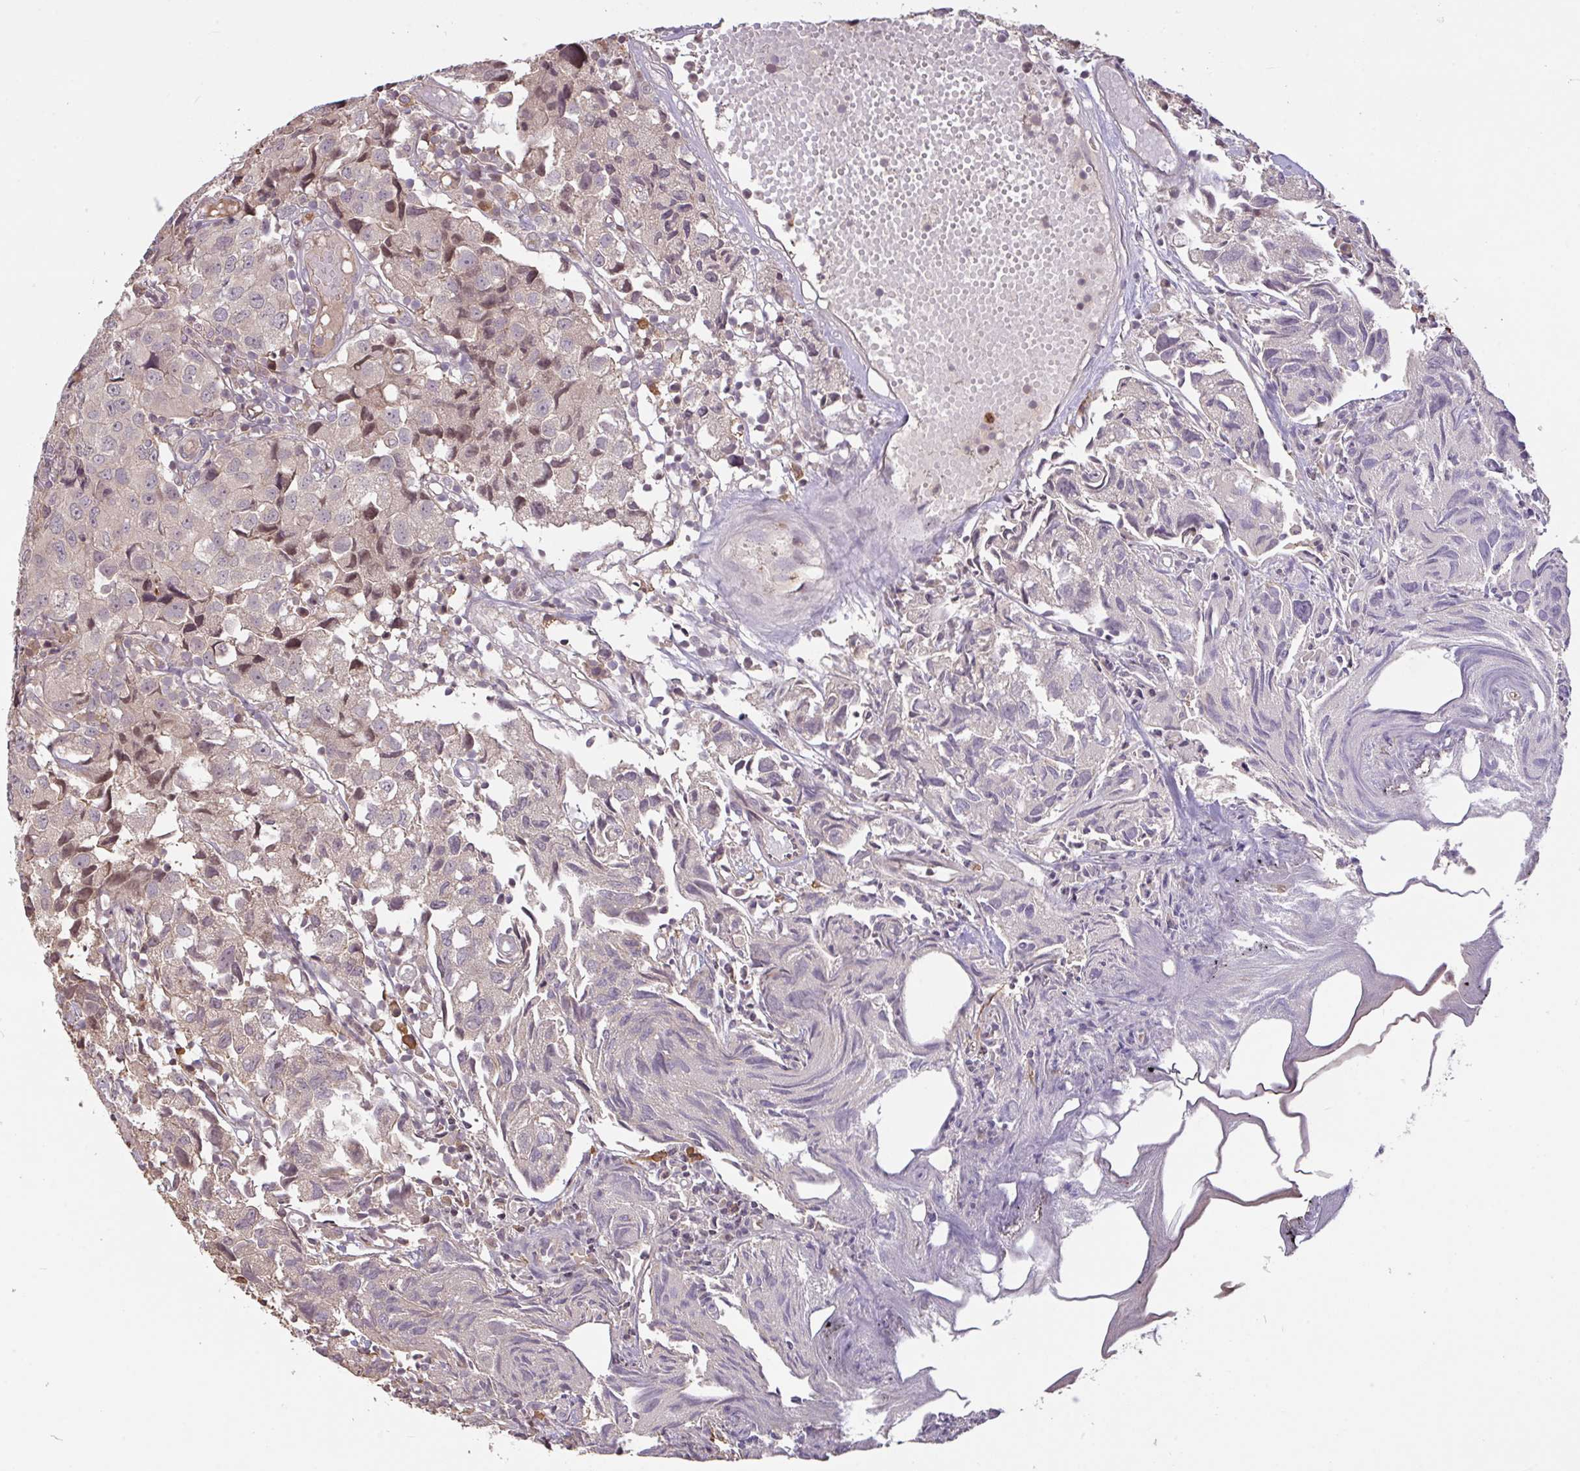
{"staining": {"intensity": "negative", "quantity": "none", "location": "none"}, "tissue": "urothelial cancer", "cell_type": "Tumor cells", "image_type": "cancer", "snomed": [{"axis": "morphology", "description": "Urothelial carcinoma, High grade"}, {"axis": "topography", "description": "Urinary bladder"}], "caption": "High power microscopy photomicrograph of an immunohistochemistry (IHC) micrograph of urothelial cancer, revealing no significant staining in tumor cells.", "gene": "FCER1A", "patient": {"sex": "female", "age": 75}}